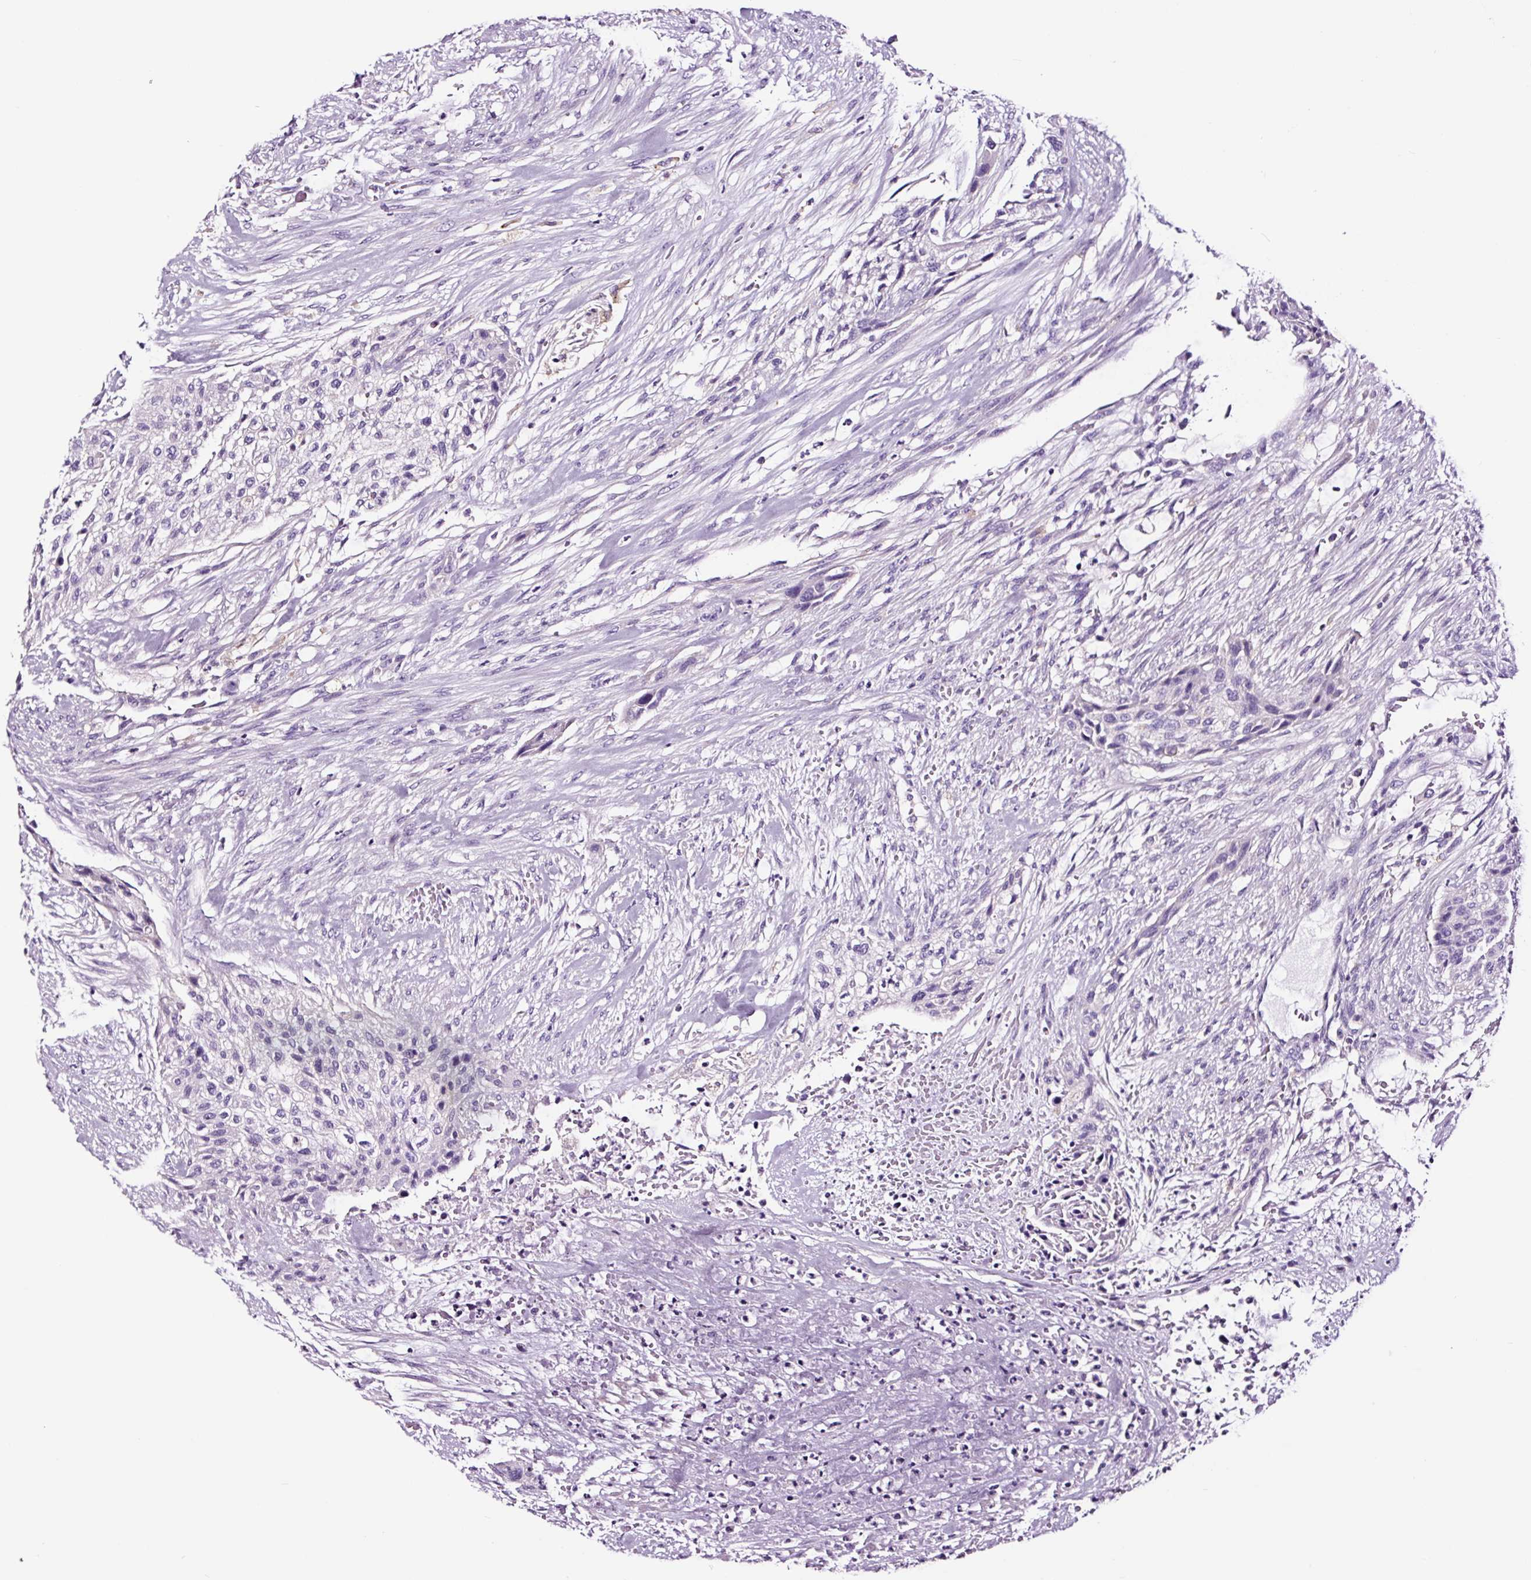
{"staining": {"intensity": "negative", "quantity": "none", "location": "none"}, "tissue": "urothelial cancer", "cell_type": "Tumor cells", "image_type": "cancer", "snomed": [{"axis": "morphology", "description": "Urothelial carcinoma, High grade"}, {"axis": "topography", "description": "Urinary bladder"}], "caption": "Micrograph shows no protein expression in tumor cells of urothelial cancer tissue. (Brightfield microscopy of DAB (3,3'-diaminobenzidine) IHC at high magnification).", "gene": "FBXL7", "patient": {"sex": "male", "age": 35}}